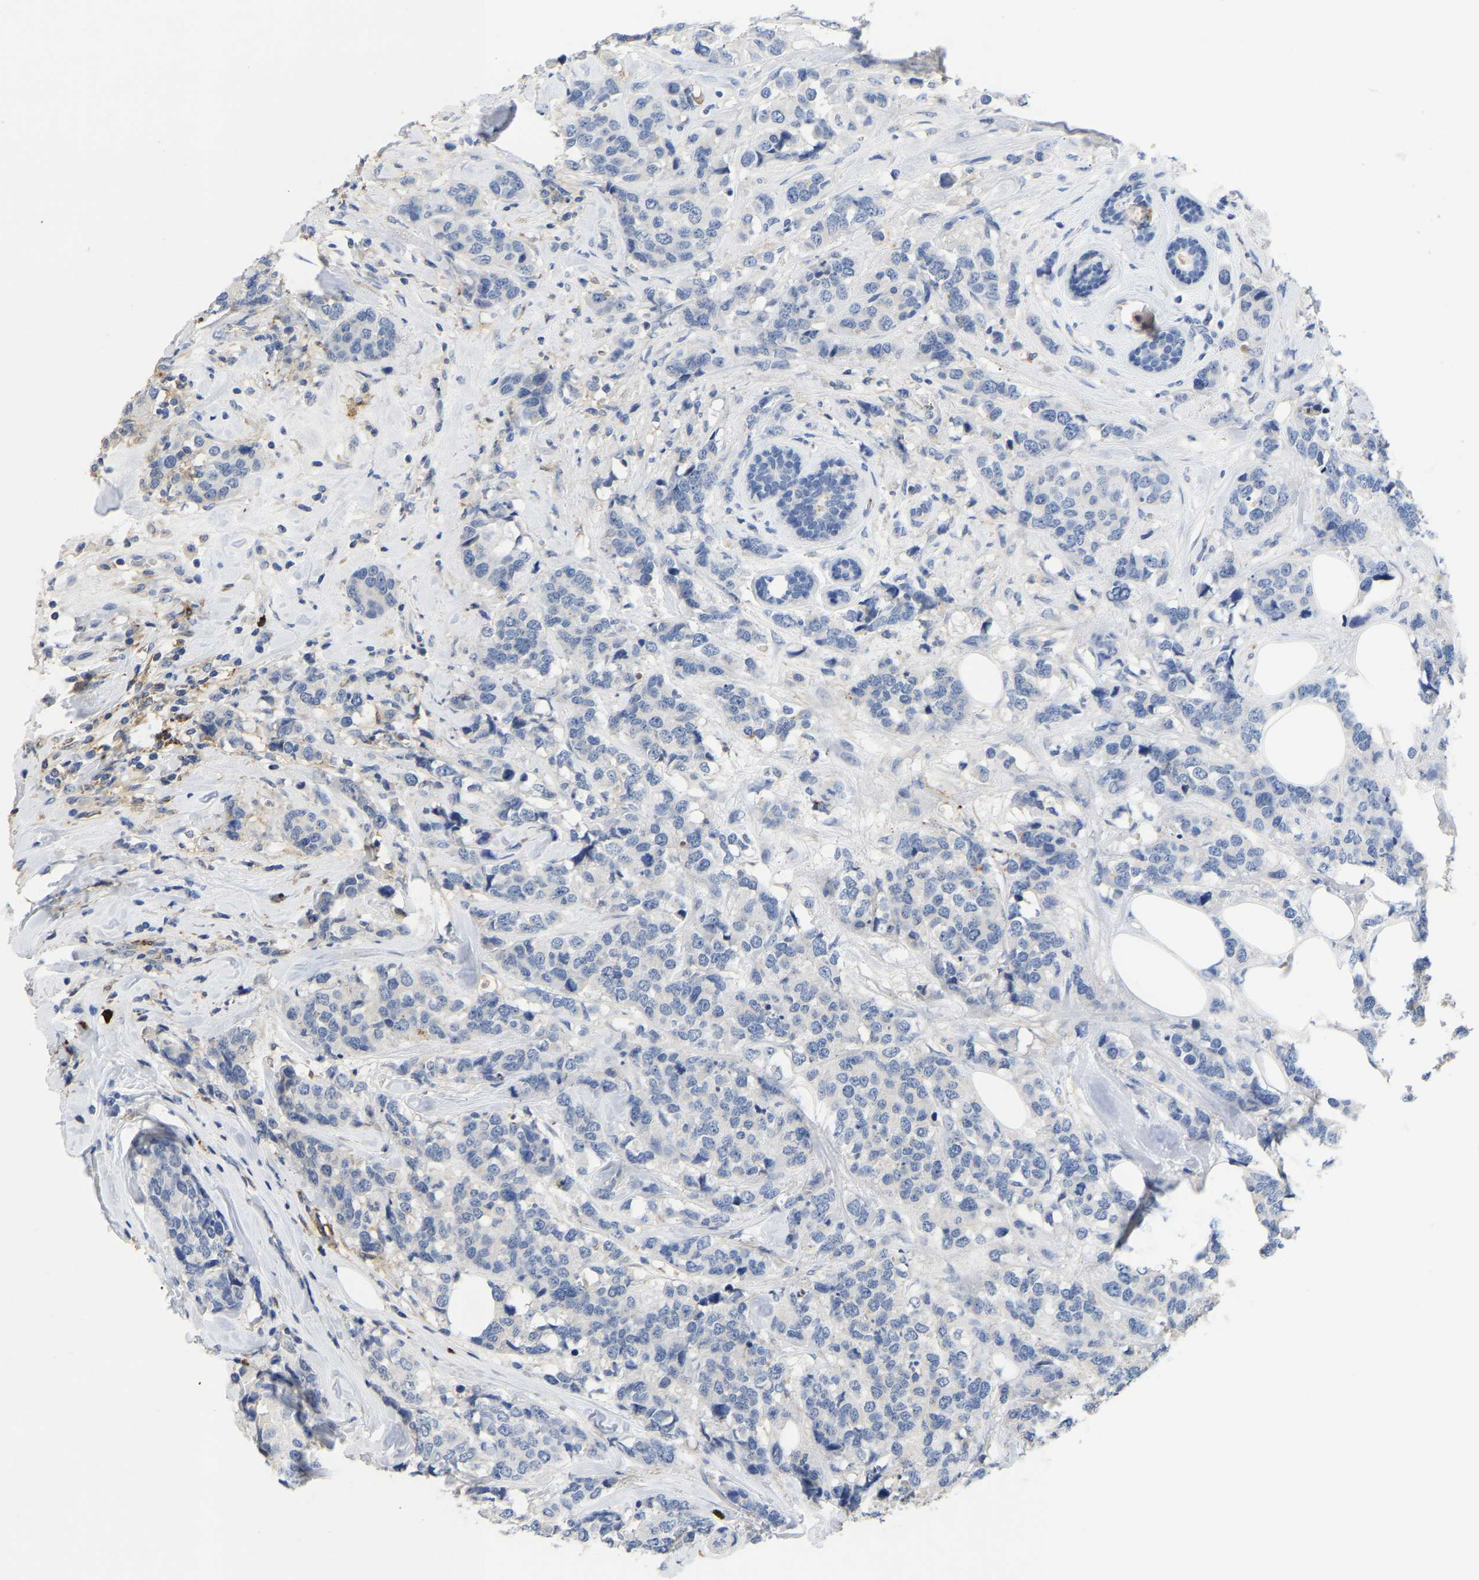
{"staining": {"intensity": "negative", "quantity": "none", "location": "none"}, "tissue": "breast cancer", "cell_type": "Tumor cells", "image_type": "cancer", "snomed": [{"axis": "morphology", "description": "Lobular carcinoma"}, {"axis": "topography", "description": "Breast"}], "caption": "DAB (3,3'-diaminobenzidine) immunohistochemical staining of lobular carcinoma (breast) displays no significant positivity in tumor cells.", "gene": "FGF18", "patient": {"sex": "female", "age": 59}}